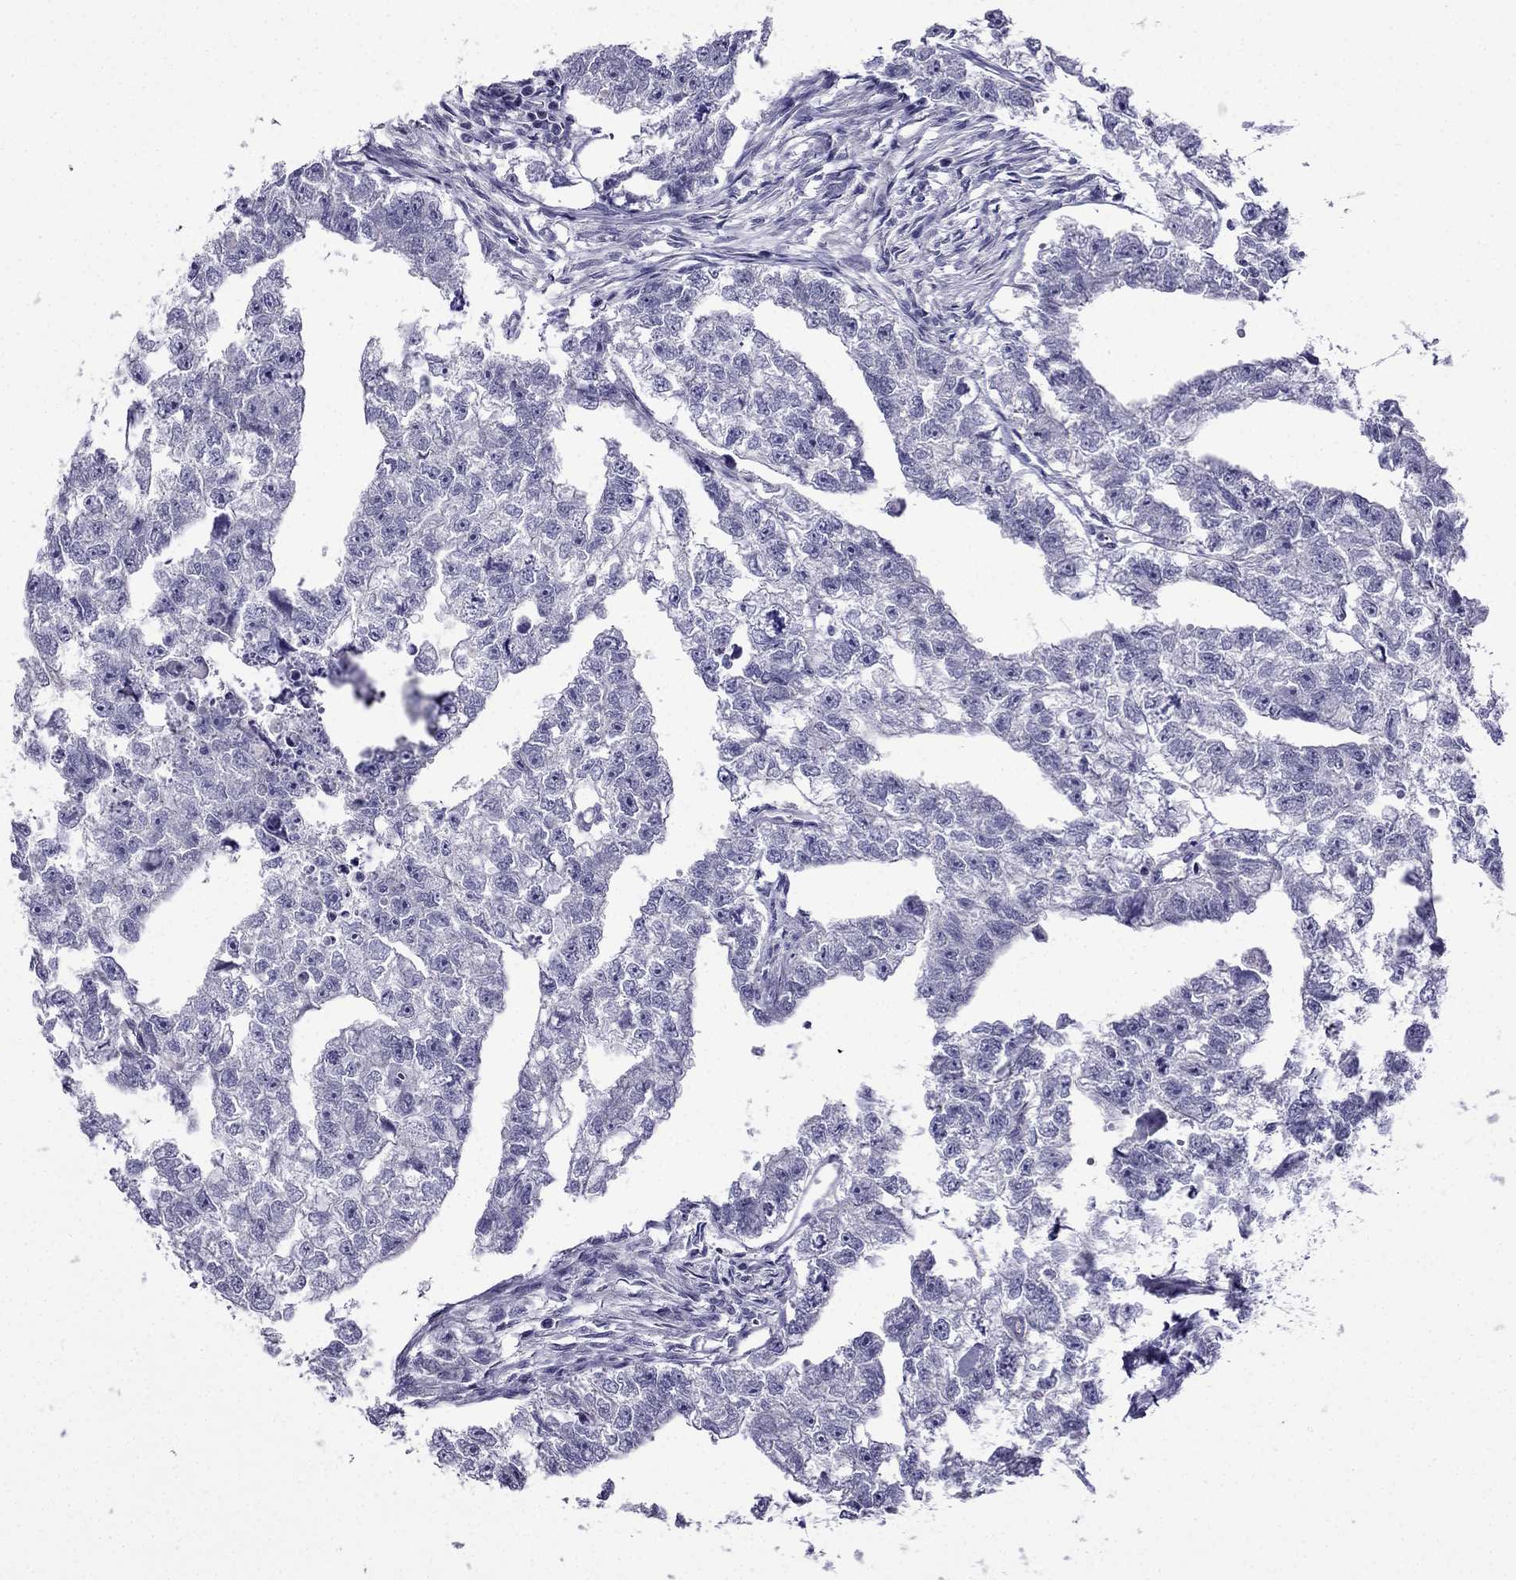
{"staining": {"intensity": "negative", "quantity": "none", "location": "none"}, "tissue": "testis cancer", "cell_type": "Tumor cells", "image_type": "cancer", "snomed": [{"axis": "morphology", "description": "Carcinoma, Embryonal, NOS"}, {"axis": "morphology", "description": "Teratoma, malignant, NOS"}, {"axis": "topography", "description": "Testis"}], "caption": "Immunohistochemistry of human testis cancer (malignant teratoma) reveals no positivity in tumor cells. The staining was performed using DAB (3,3'-diaminobenzidine) to visualize the protein expression in brown, while the nuclei were stained in blue with hematoxylin (Magnification: 20x).", "gene": "POM121L12", "patient": {"sex": "male", "age": 44}}